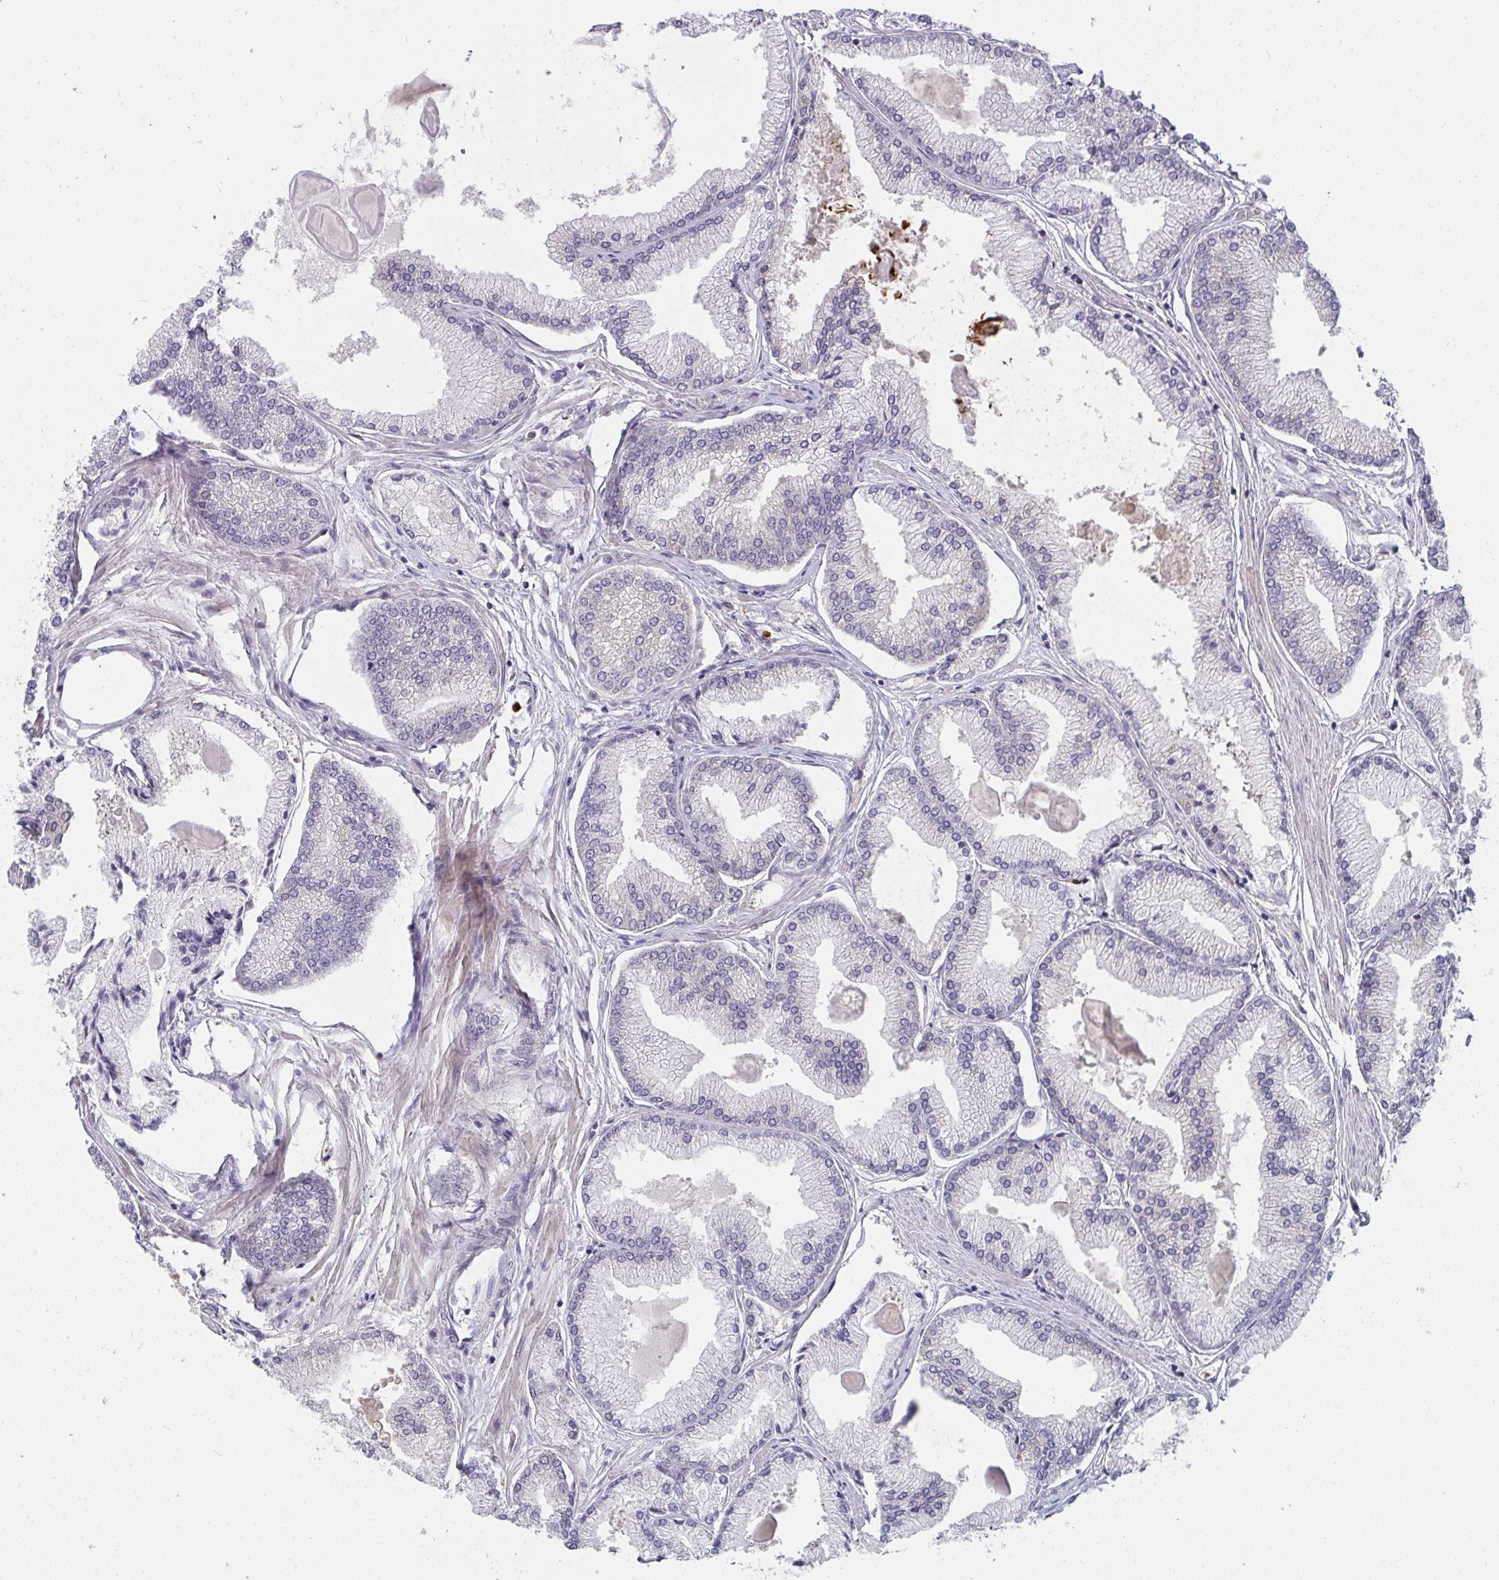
{"staining": {"intensity": "negative", "quantity": "none", "location": "none"}, "tissue": "prostate cancer", "cell_type": "Tumor cells", "image_type": "cancer", "snomed": [{"axis": "morphology", "description": "Adenocarcinoma, High grade"}, {"axis": "topography", "description": "Prostate"}], "caption": "Immunohistochemical staining of prostate adenocarcinoma (high-grade) exhibits no significant positivity in tumor cells. (Brightfield microscopy of DAB immunohistochemistry at high magnification).", "gene": "CSF3R", "patient": {"sex": "male", "age": 68}}